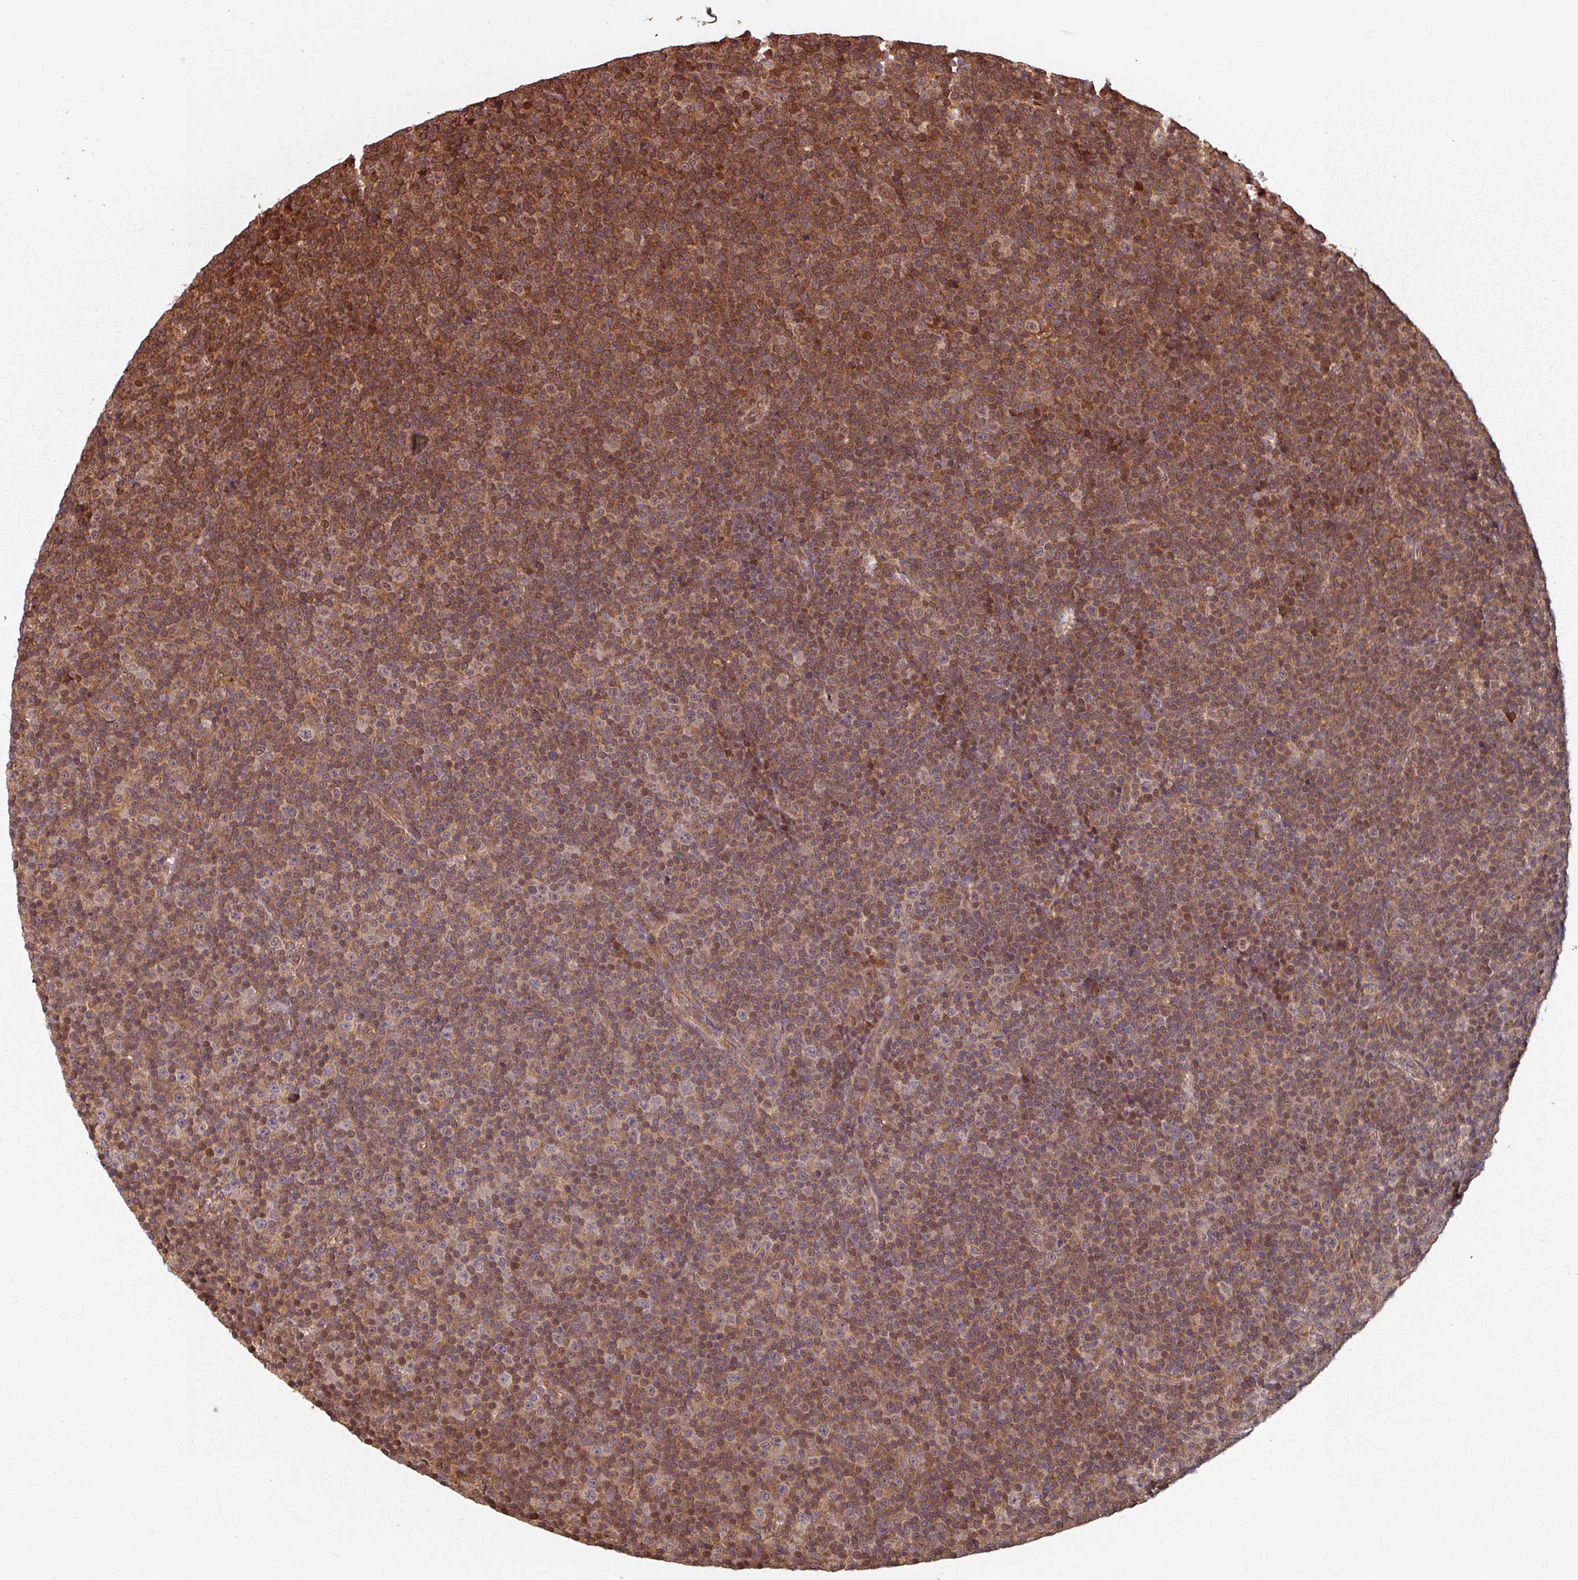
{"staining": {"intensity": "moderate", "quantity": ">75%", "location": "cytoplasmic/membranous,nuclear"}, "tissue": "lymphoma", "cell_type": "Tumor cells", "image_type": "cancer", "snomed": [{"axis": "morphology", "description": "Malignant lymphoma, non-Hodgkin's type, Low grade"}, {"axis": "topography", "description": "Lymph node"}], "caption": "Immunohistochemical staining of human lymphoma displays medium levels of moderate cytoplasmic/membranous and nuclear positivity in approximately >75% of tumor cells. (brown staining indicates protein expression, while blue staining denotes nuclei).", "gene": "EID1", "patient": {"sex": "female", "age": 67}}